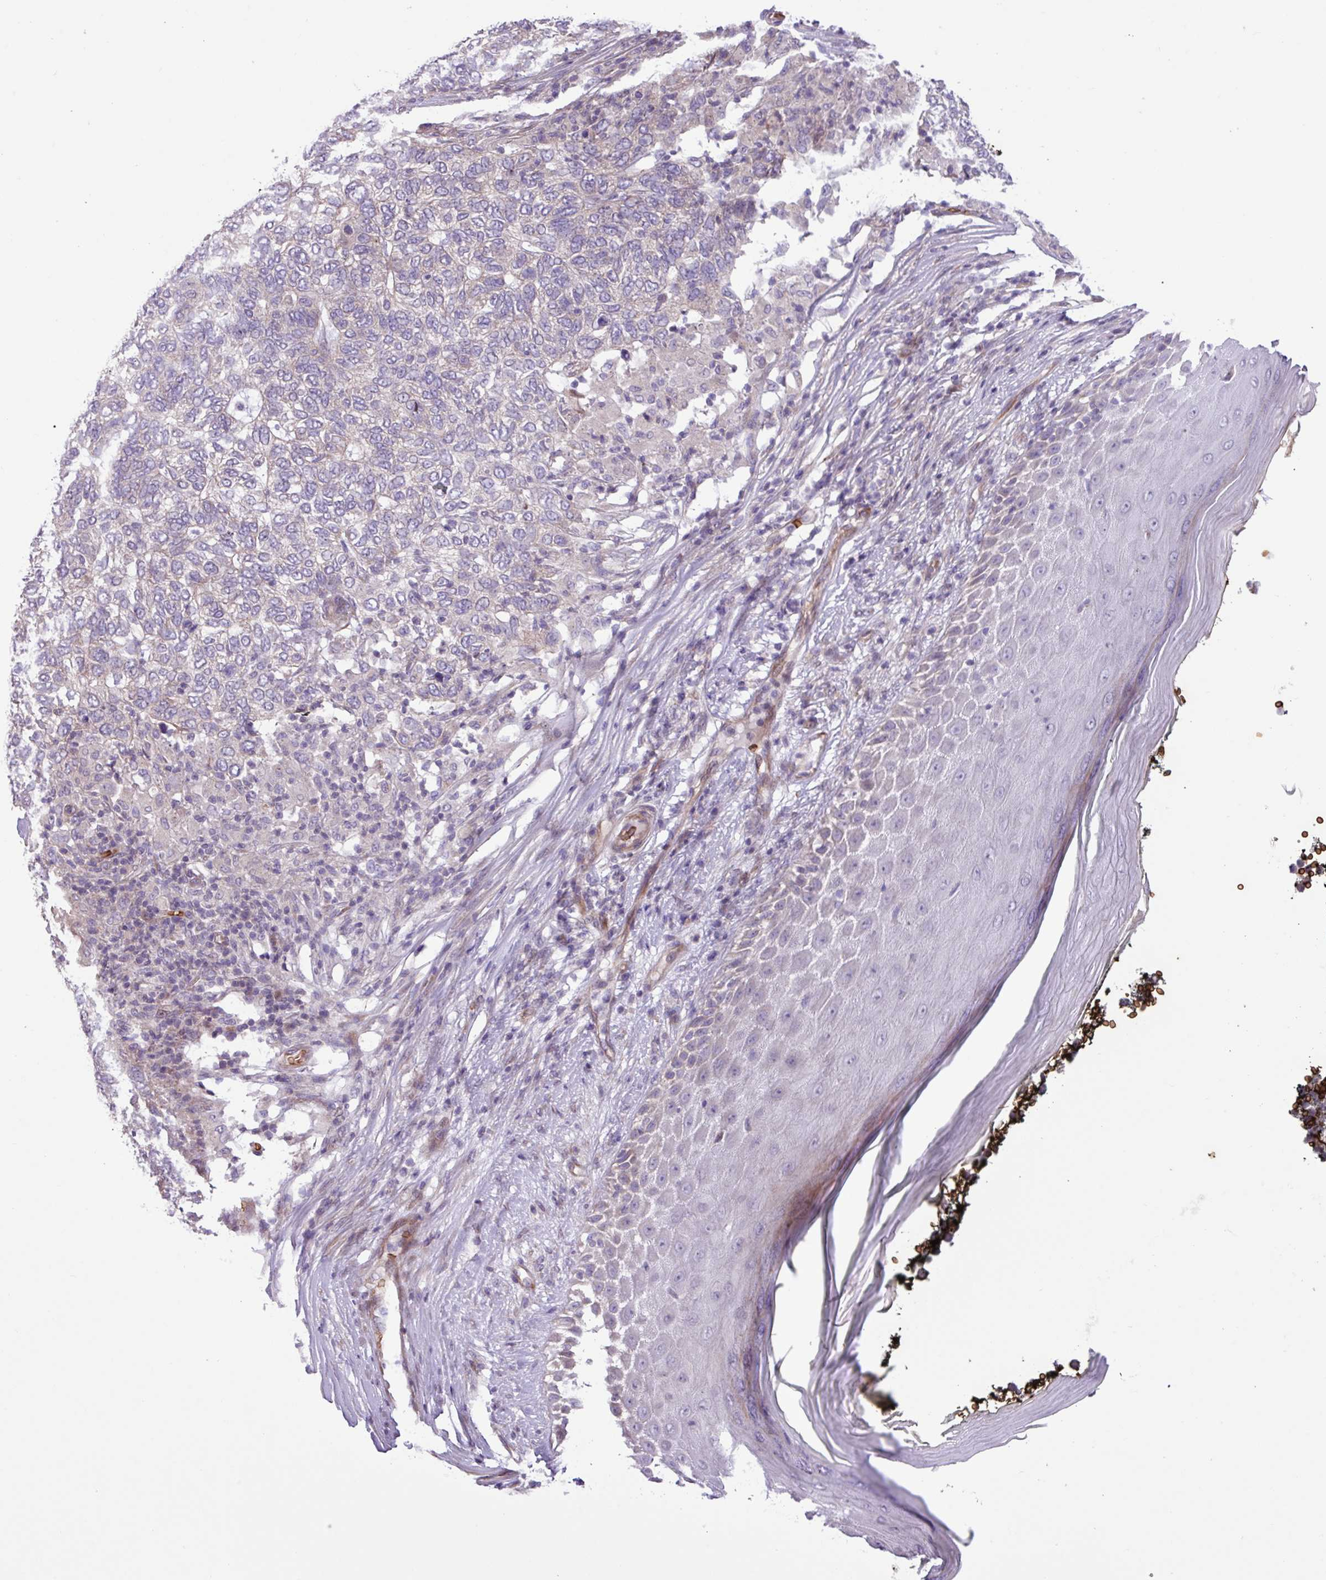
{"staining": {"intensity": "negative", "quantity": "none", "location": "none"}, "tissue": "skin cancer", "cell_type": "Tumor cells", "image_type": "cancer", "snomed": [{"axis": "morphology", "description": "Basal cell carcinoma"}, {"axis": "topography", "description": "Skin"}], "caption": "The immunohistochemistry (IHC) photomicrograph has no significant expression in tumor cells of skin basal cell carcinoma tissue.", "gene": "RAD21L1", "patient": {"sex": "female", "age": 65}}